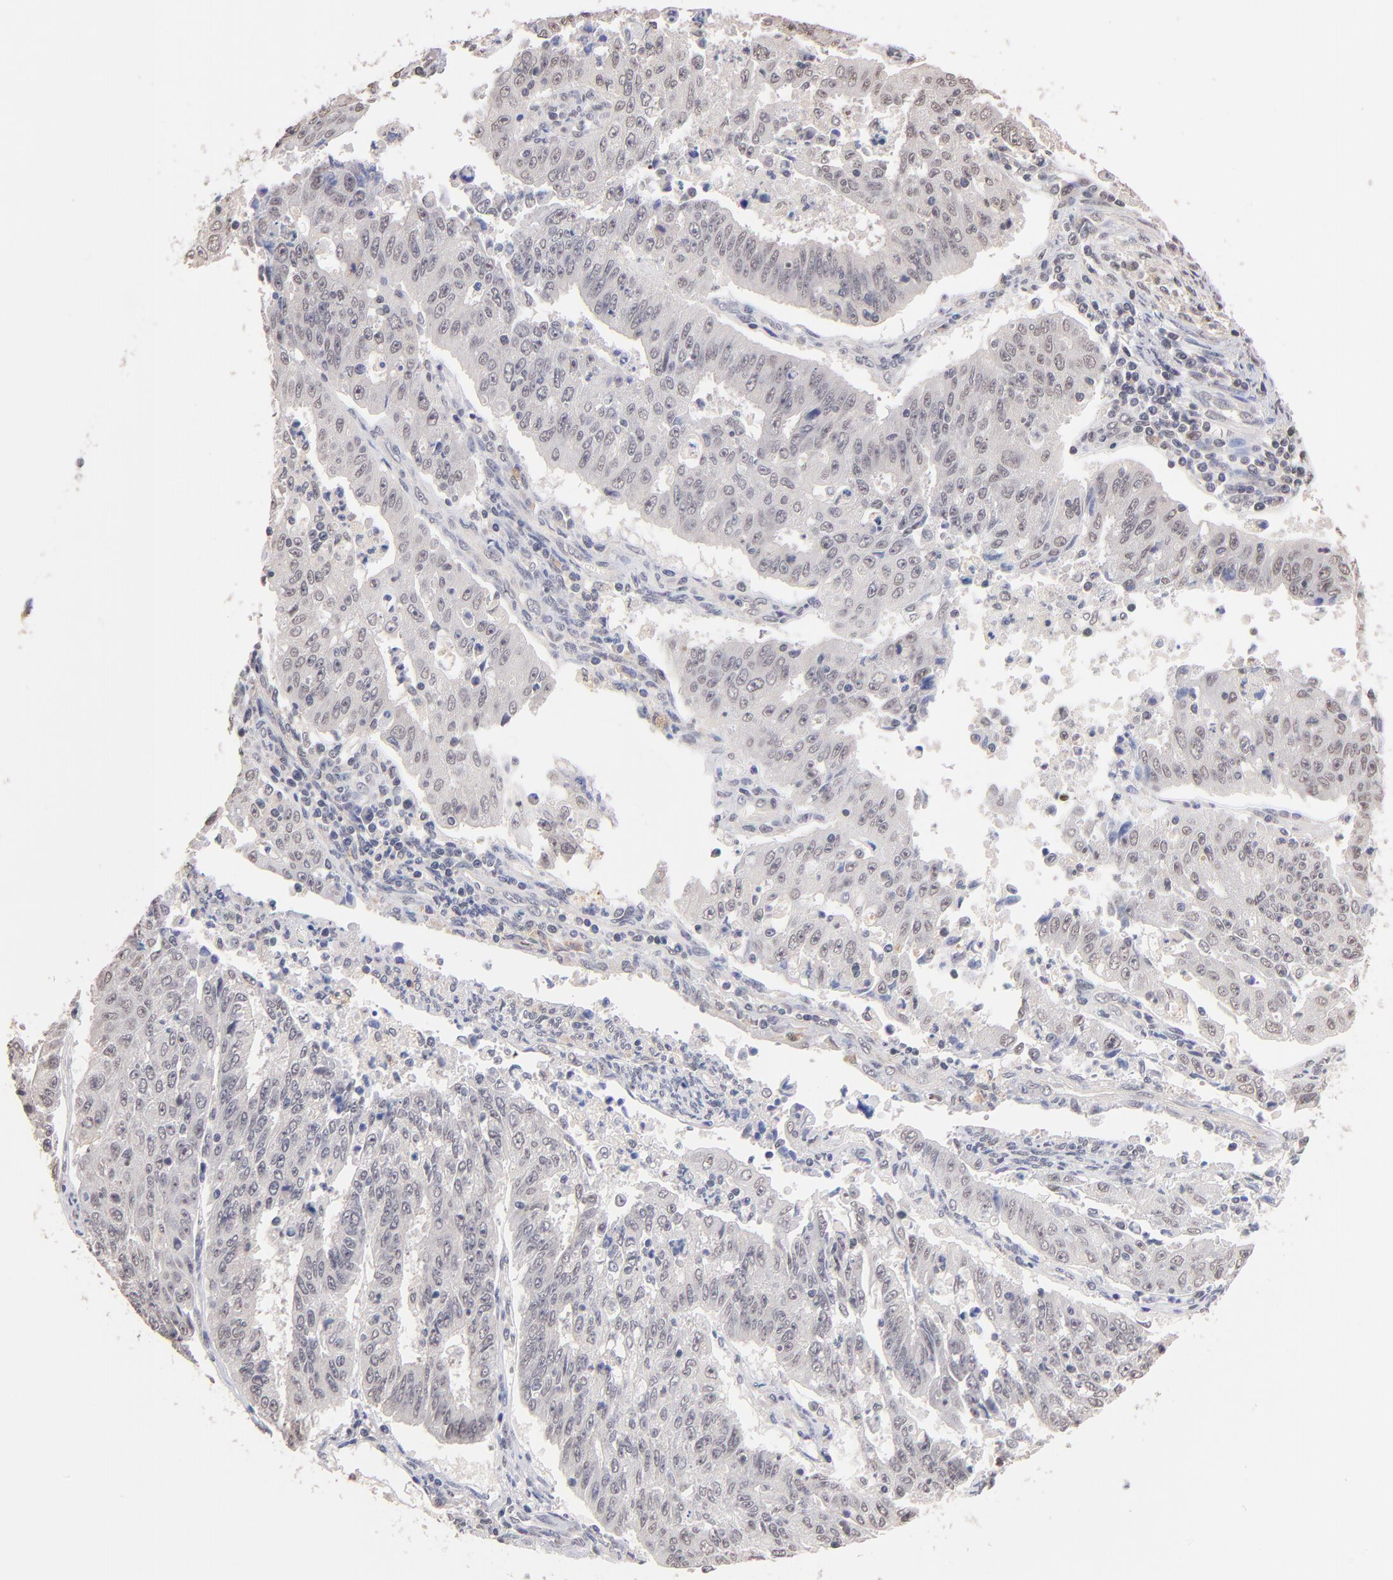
{"staining": {"intensity": "negative", "quantity": "none", "location": "none"}, "tissue": "endometrial cancer", "cell_type": "Tumor cells", "image_type": "cancer", "snomed": [{"axis": "morphology", "description": "Adenocarcinoma, NOS"}, {"axis": "topography", "description": "Endometrium"}], "caption": "High power microscopy photomicrograph of an immunohistochemistry photomicrograph of endometrial cancer (adenocarcinoma), revealing no significant positivity in tumor cells.", "gene": "RIBC2", "patient": {"sex": "female", "age": 42}}